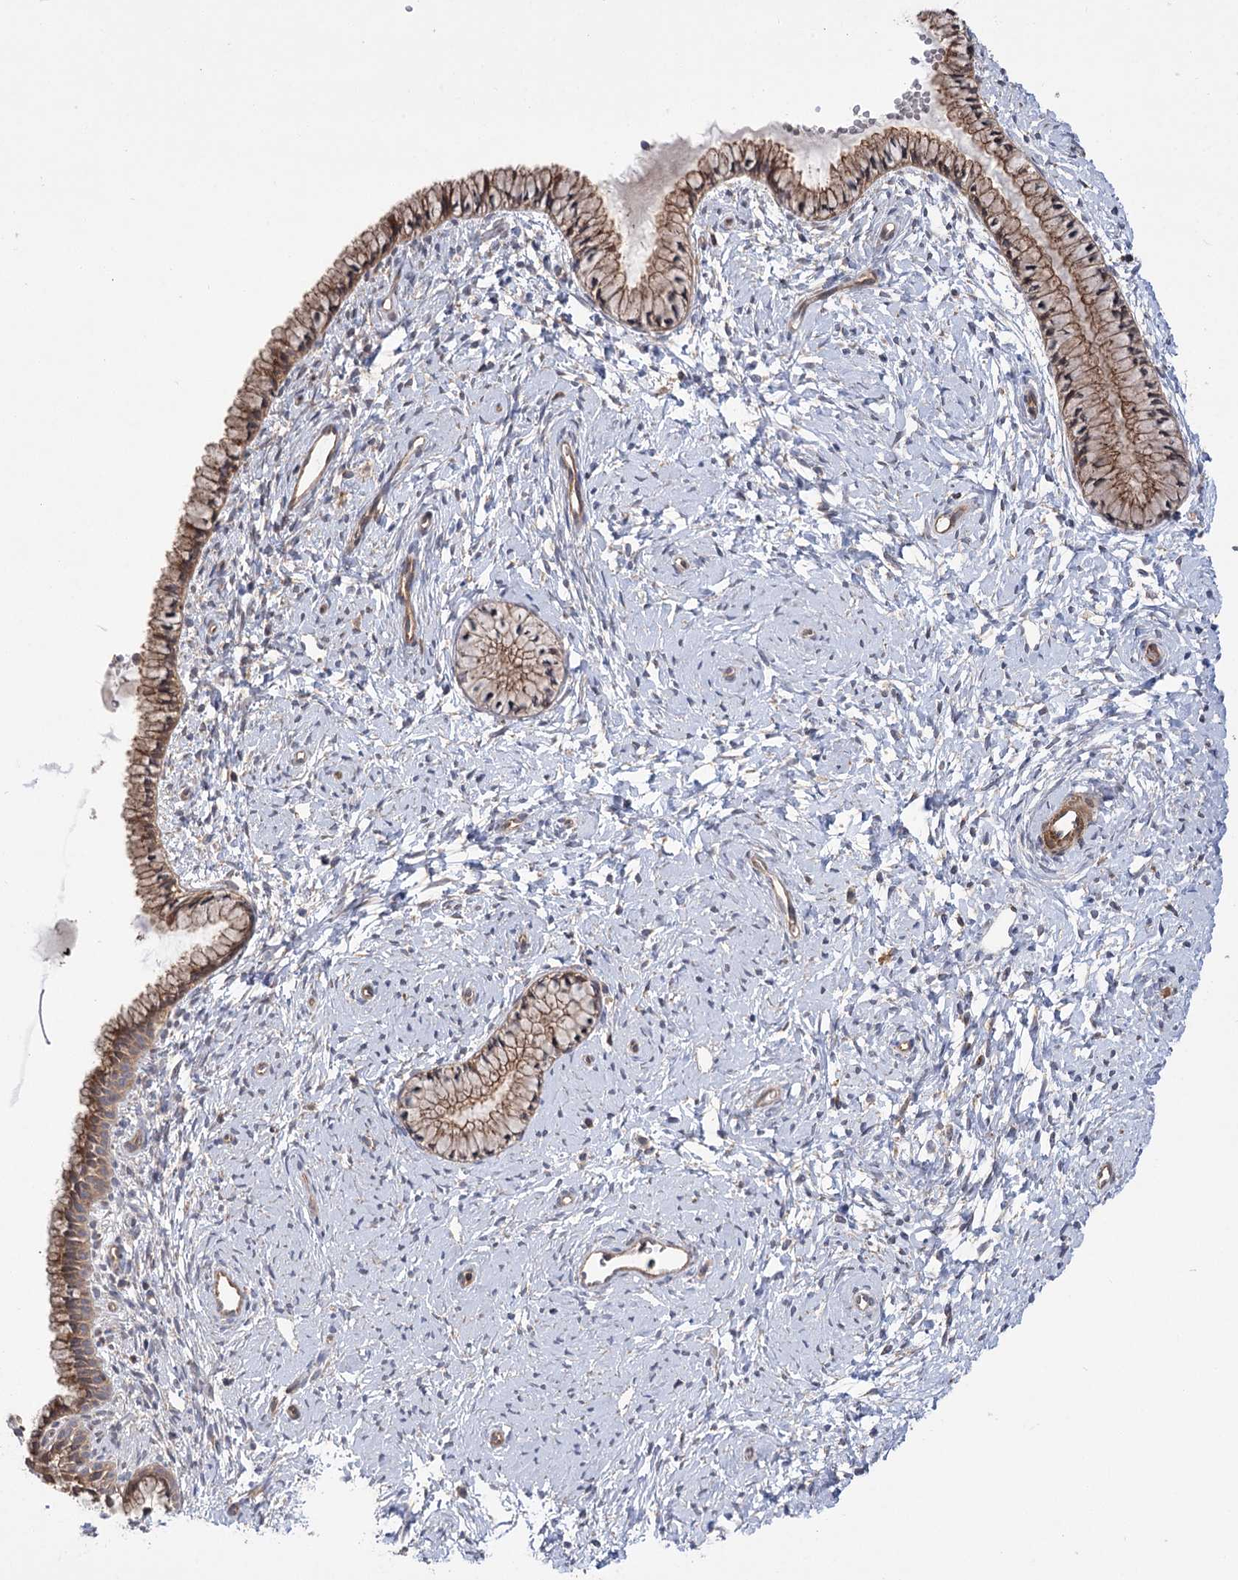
{"staining": {"intensity": "moderate", "quantity": ">75%", "location": "cytoplasmic/membranous"}, "tissue": "cervix", "cell_type": "Glandular cells", "image_type": "normal", "snomed": [{"axis": "morphology", "description": "Normal tissue, NOS"}, {"axis": "topography", "description": "Cervix"}], "caption": "Human cervix stained for a protein (brown) shows moderate cytoplasmic/membranous positive expression in approximately >75% of glandular cells.", "gene": "VPS37B", "patient": {"sex": "female", "age": 33}}